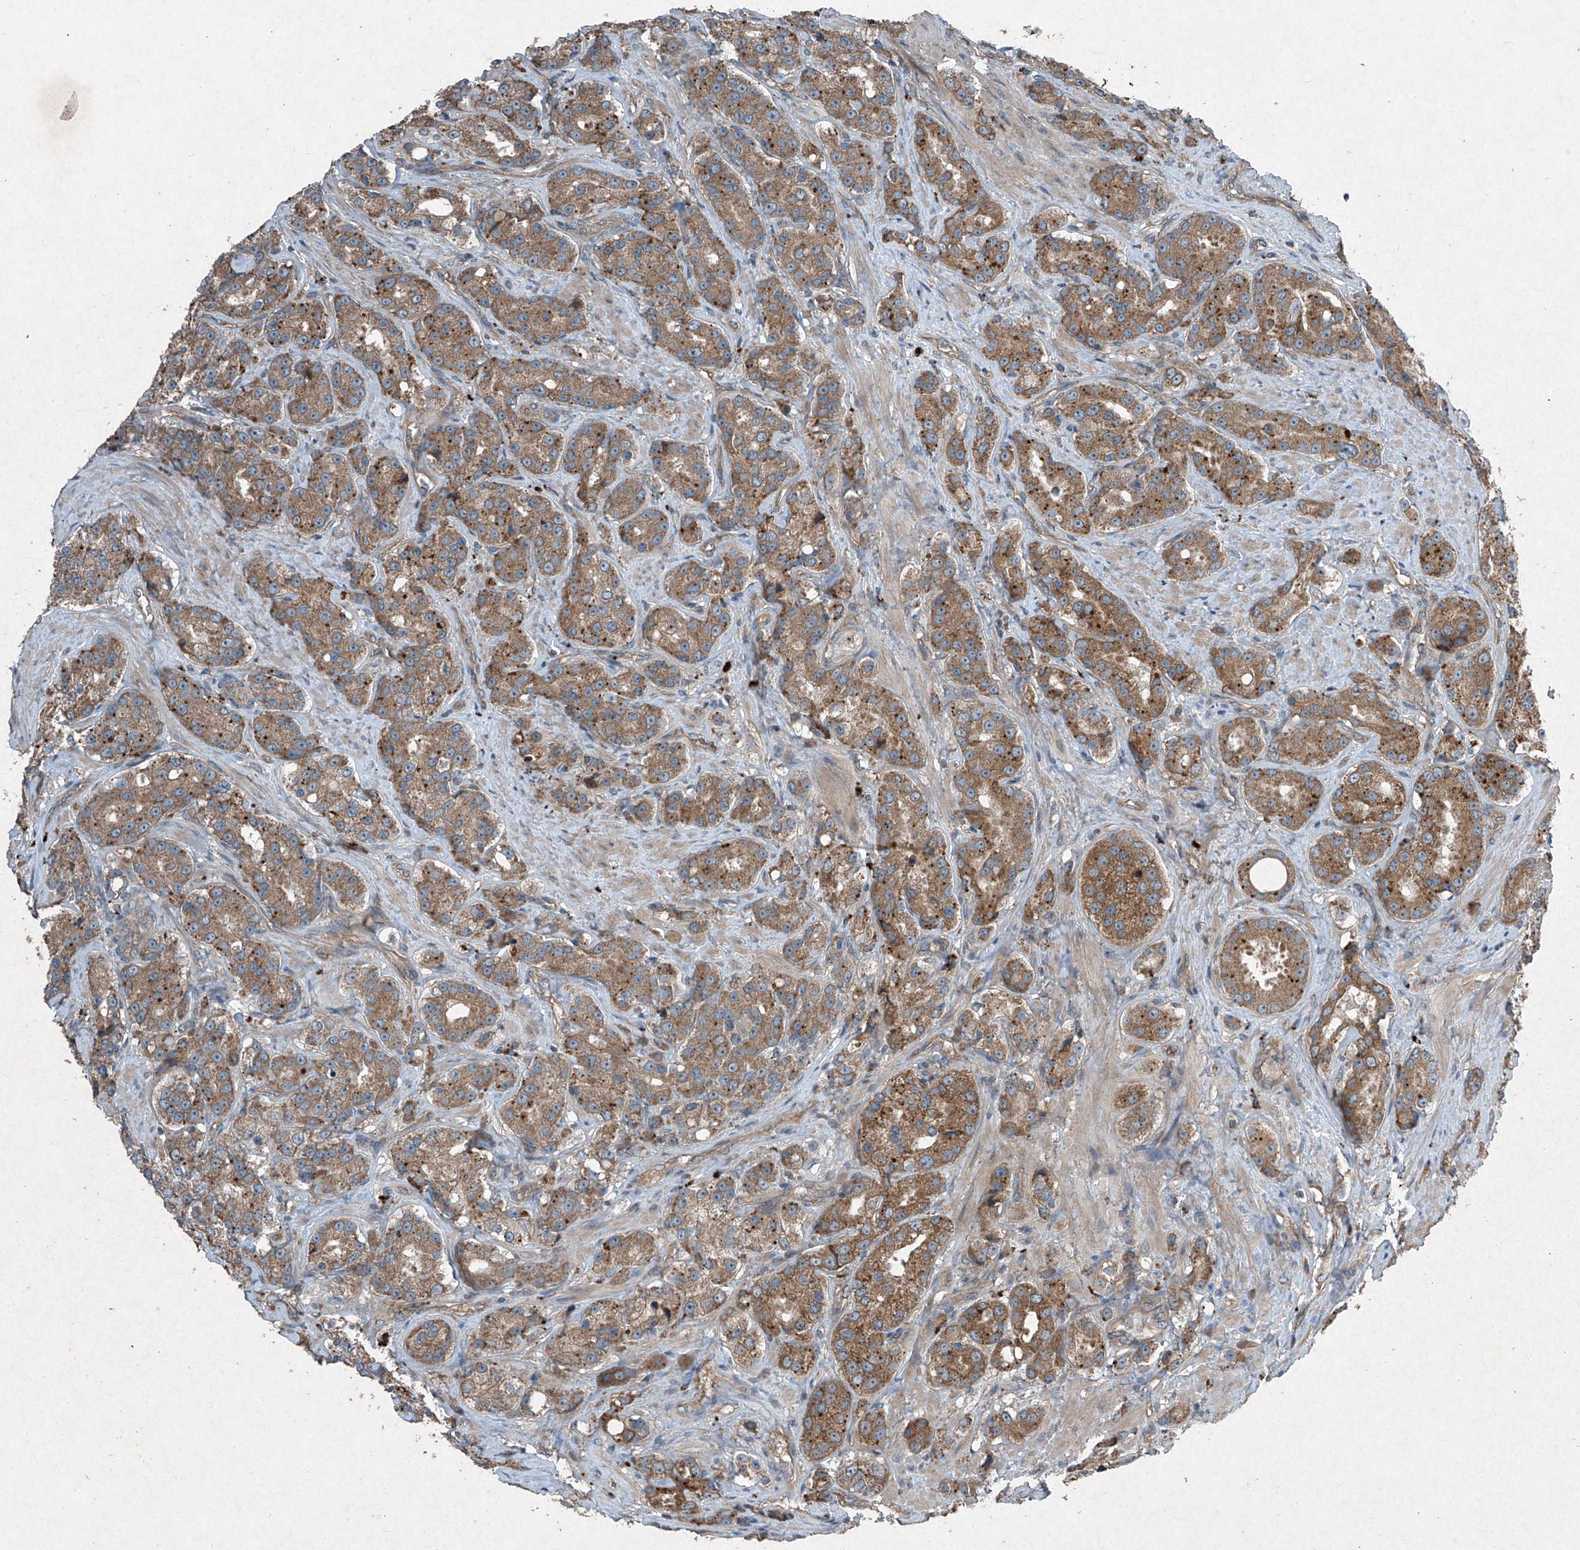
{"staining": {"intensity": "moderate", "quantity": ">75%", "location": "cytoplasmic/membranous"}, "tissue": "prostate cancer", "cell_type": "Tumor cells", "image_type": "cancer", "snomed": [{"axis": "morphology", "description": "Adenocarcinoma, High grade"}, {"axis": "topography", "description": "Prostate"}], "caption": "Immunohistochemical staining of prostate high-grade adenocarcinoma reveals moderate cytoplasmic/membranous protein expression in about >75% of tumor cells.", "gene": "FOXRED2", "patient": {"sex": "male", "age": 60}}